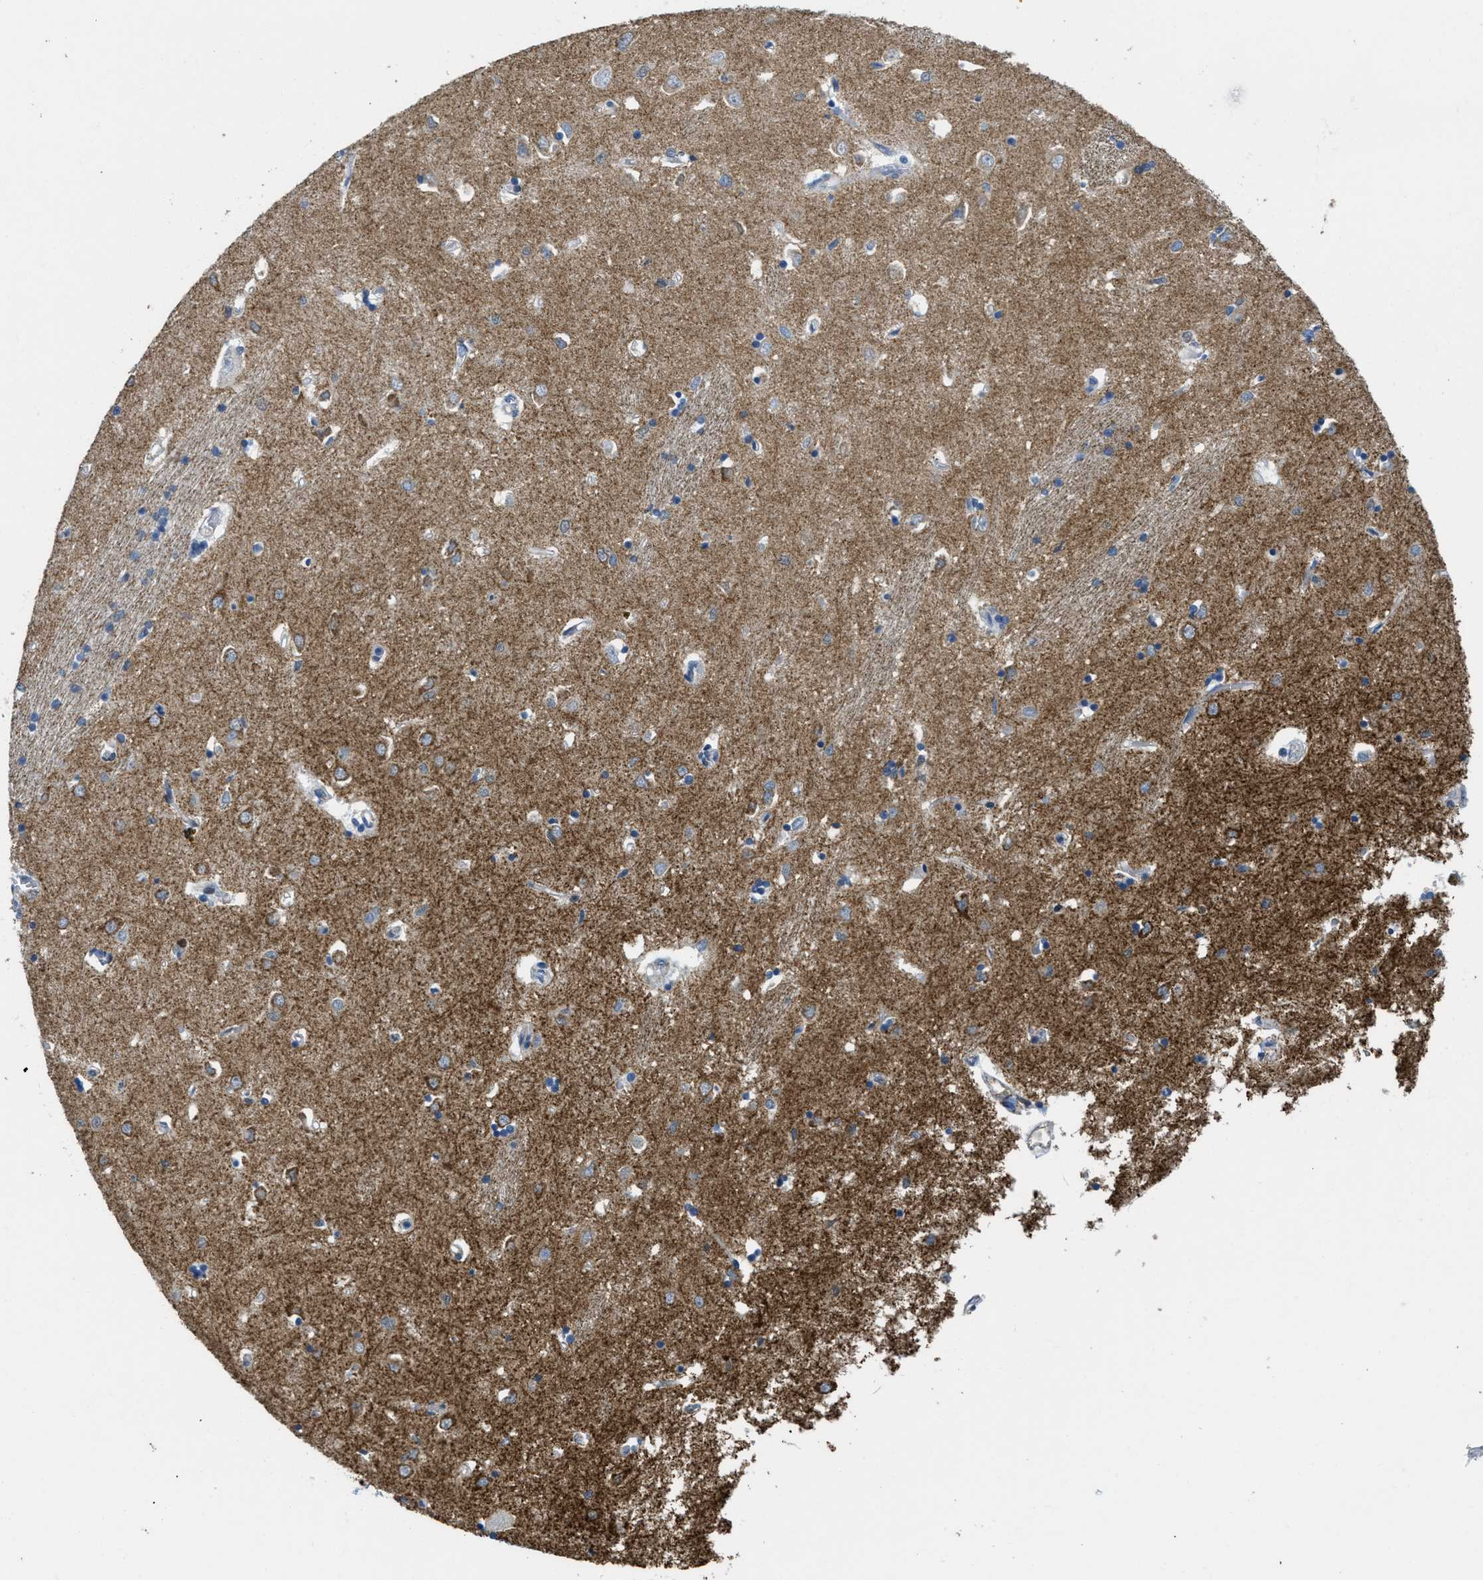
{"staining": {"intensity": "moderate", "quantity": ">75%", "location": "cytoplasmic/membranous"}, "tissue": "caudate", "cell_type": "Glial cells", "image_type": "normal", "snomed": [{"axis": "morphology", "description": "Normal tissue, NOS"}, {"axis": "topography", "description": "Lateral ventricle wall"}], "caption": "The photomicrograph exhibits staining of benign caudate, revealing moderate cytoplasmic/membranous protein expression (brown color) within glial cells. (brown staining indicates protein expression, while blue staining denotes nuclei).", "gene": "TOMM70", "patient": {"sex": "female", "age": 19}}